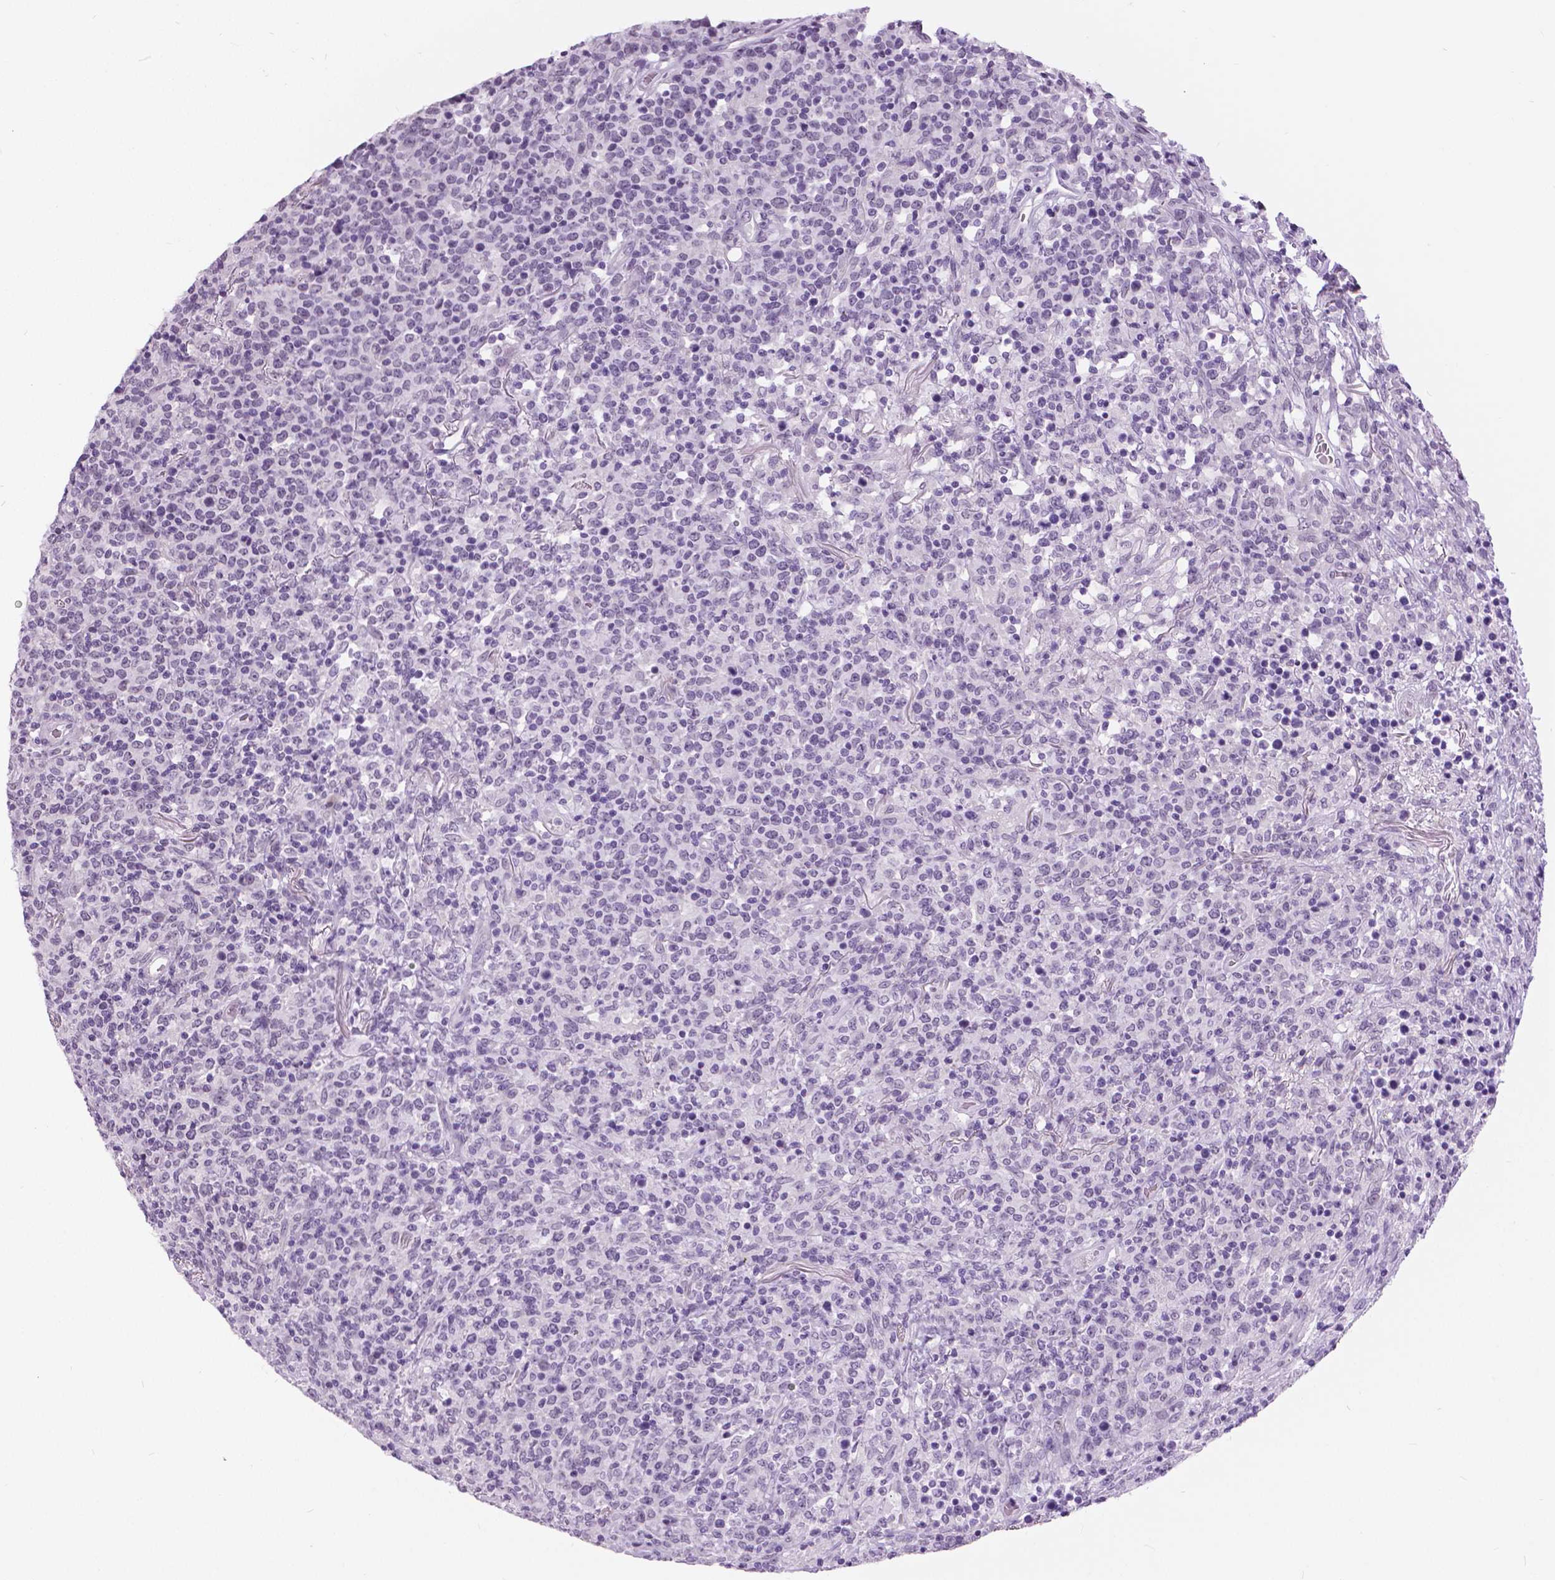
{"staining": {"intensity": "negative", "quantity": "none", "location": "none"}, "tissue": "lymphoma", "cell_type": "Tumor cells", "image_type": "cancer", "snomed": [{"axis": "morphology", "description": "Malignant lymphoma, non-Hodgkin's type, High grade"}, {"axis": "topography", "description": "Lung"}], "caption": "Immunohistochemistry of human lymphoma demonstrates no expression in tumor cells.", "gene": "MYOM1", "patient": {"sex": "male", "age": 79}}